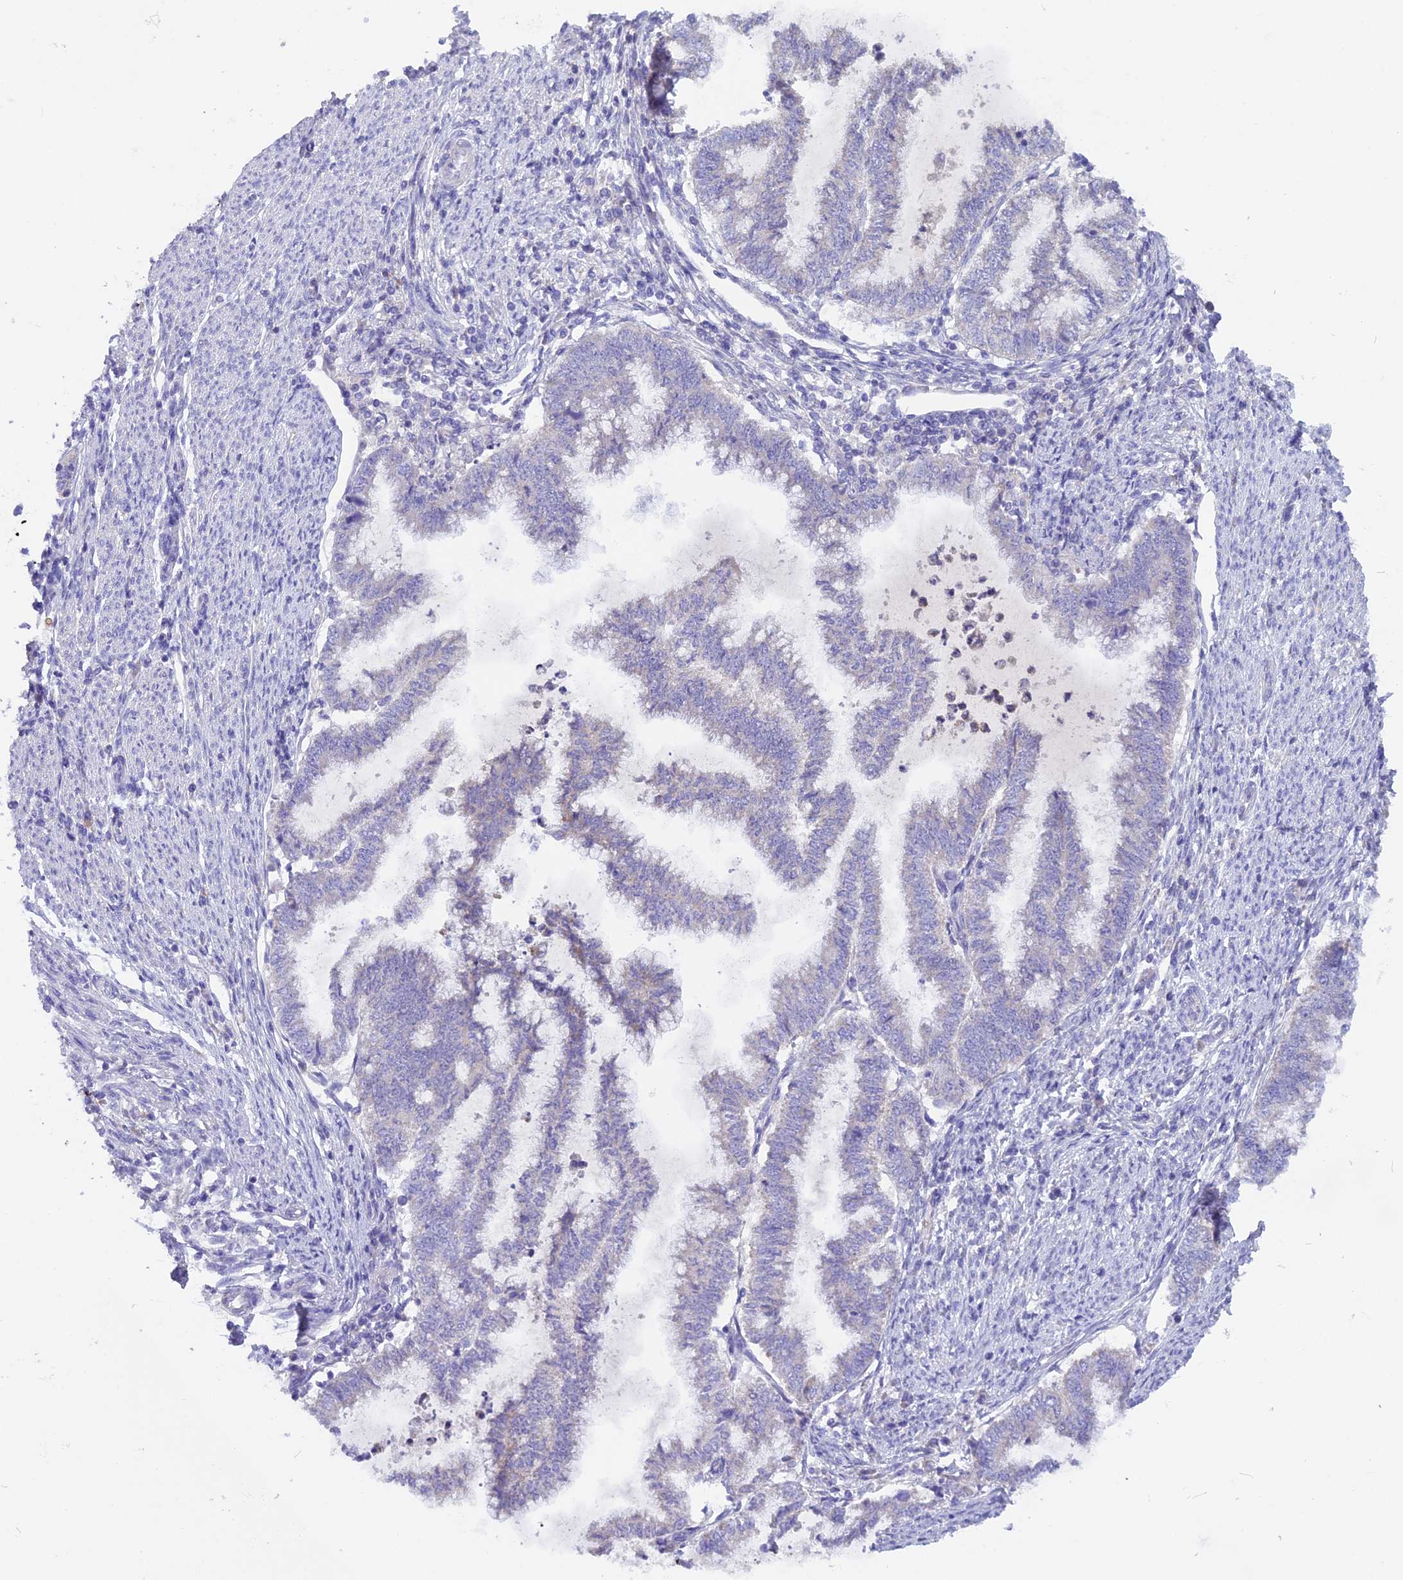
{"staining": {"intensity": "negative", "quantity": "none", "location": "none"}, "tissue": "endometrial cancer", "cell_type": "Tumor cells", "image_type": "cancer", "snomed": [{"axis": "morphology", "description": "Adenocarcinoma, NOS"}, {"axis": "topography", "description": "Endometrium"}], "caption": "Endometrial cancer (adenocarcinoma) was stained to show a protein in brown. There is no significant expression in tumor cells.", "gene": "PZP", "patient": {"sex": "female", "age": 79}}